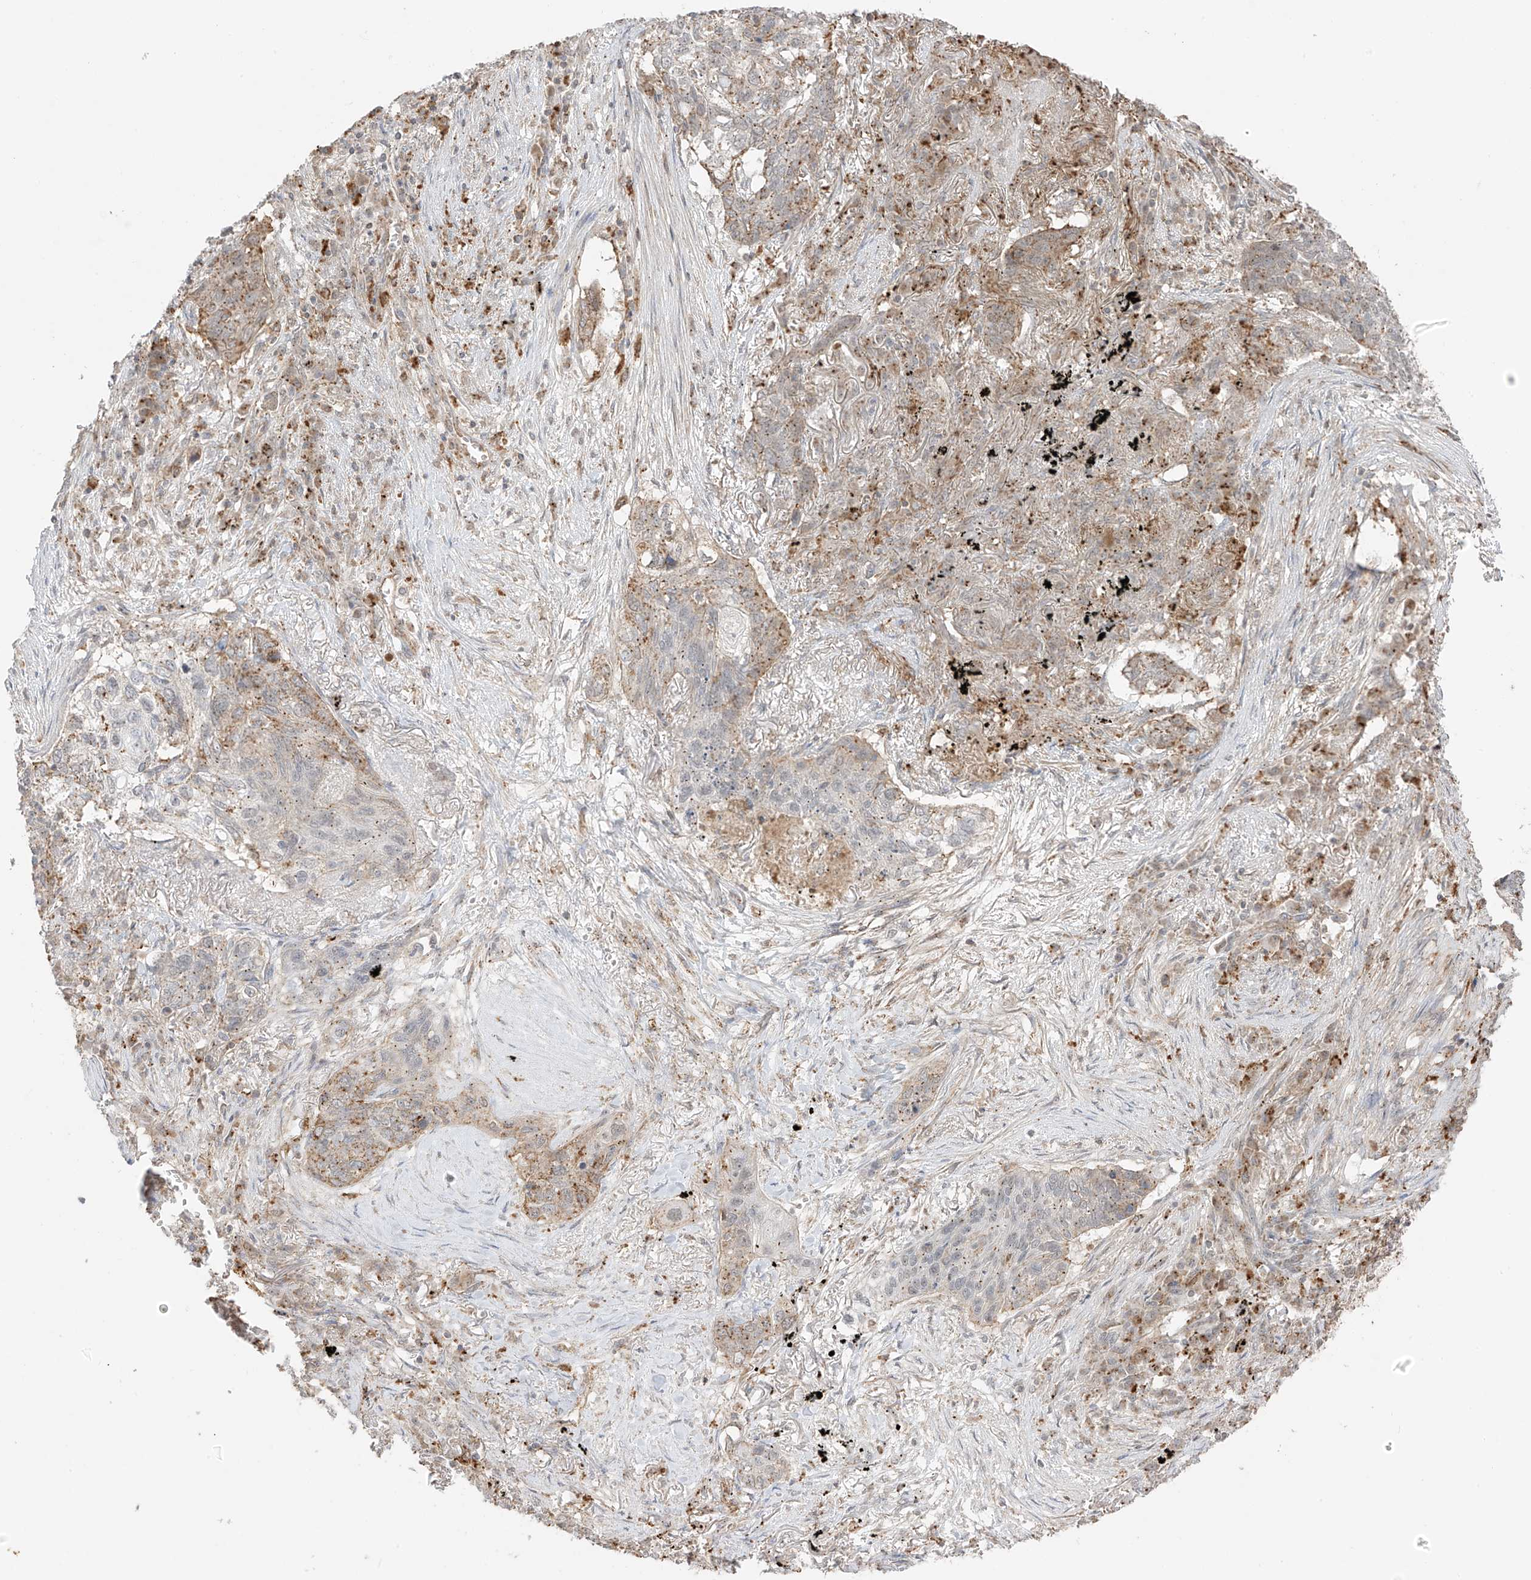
{"staining": {"intensity": "moderate", "quantity": "25%-75%", "location": "cytoplasmic/membranous"}, "tissue": "lung cancer", "cell_type": "Tumor cells", "image_type": "cancer", "snomed": [{"axis": "morphology", "description": "Squamous cell carcinoma, NOS"}, {"axis": "topography", "description": "Lung"}], "caption": "Tumor cells demonstrate medium levels of moderate cytoplasmic/membranous positivity in about 25%-75% of cells in human squamous cell carcinoma (lung).", "gene": "N4BP3", "patient": {"sex": "female", "age": 63}}